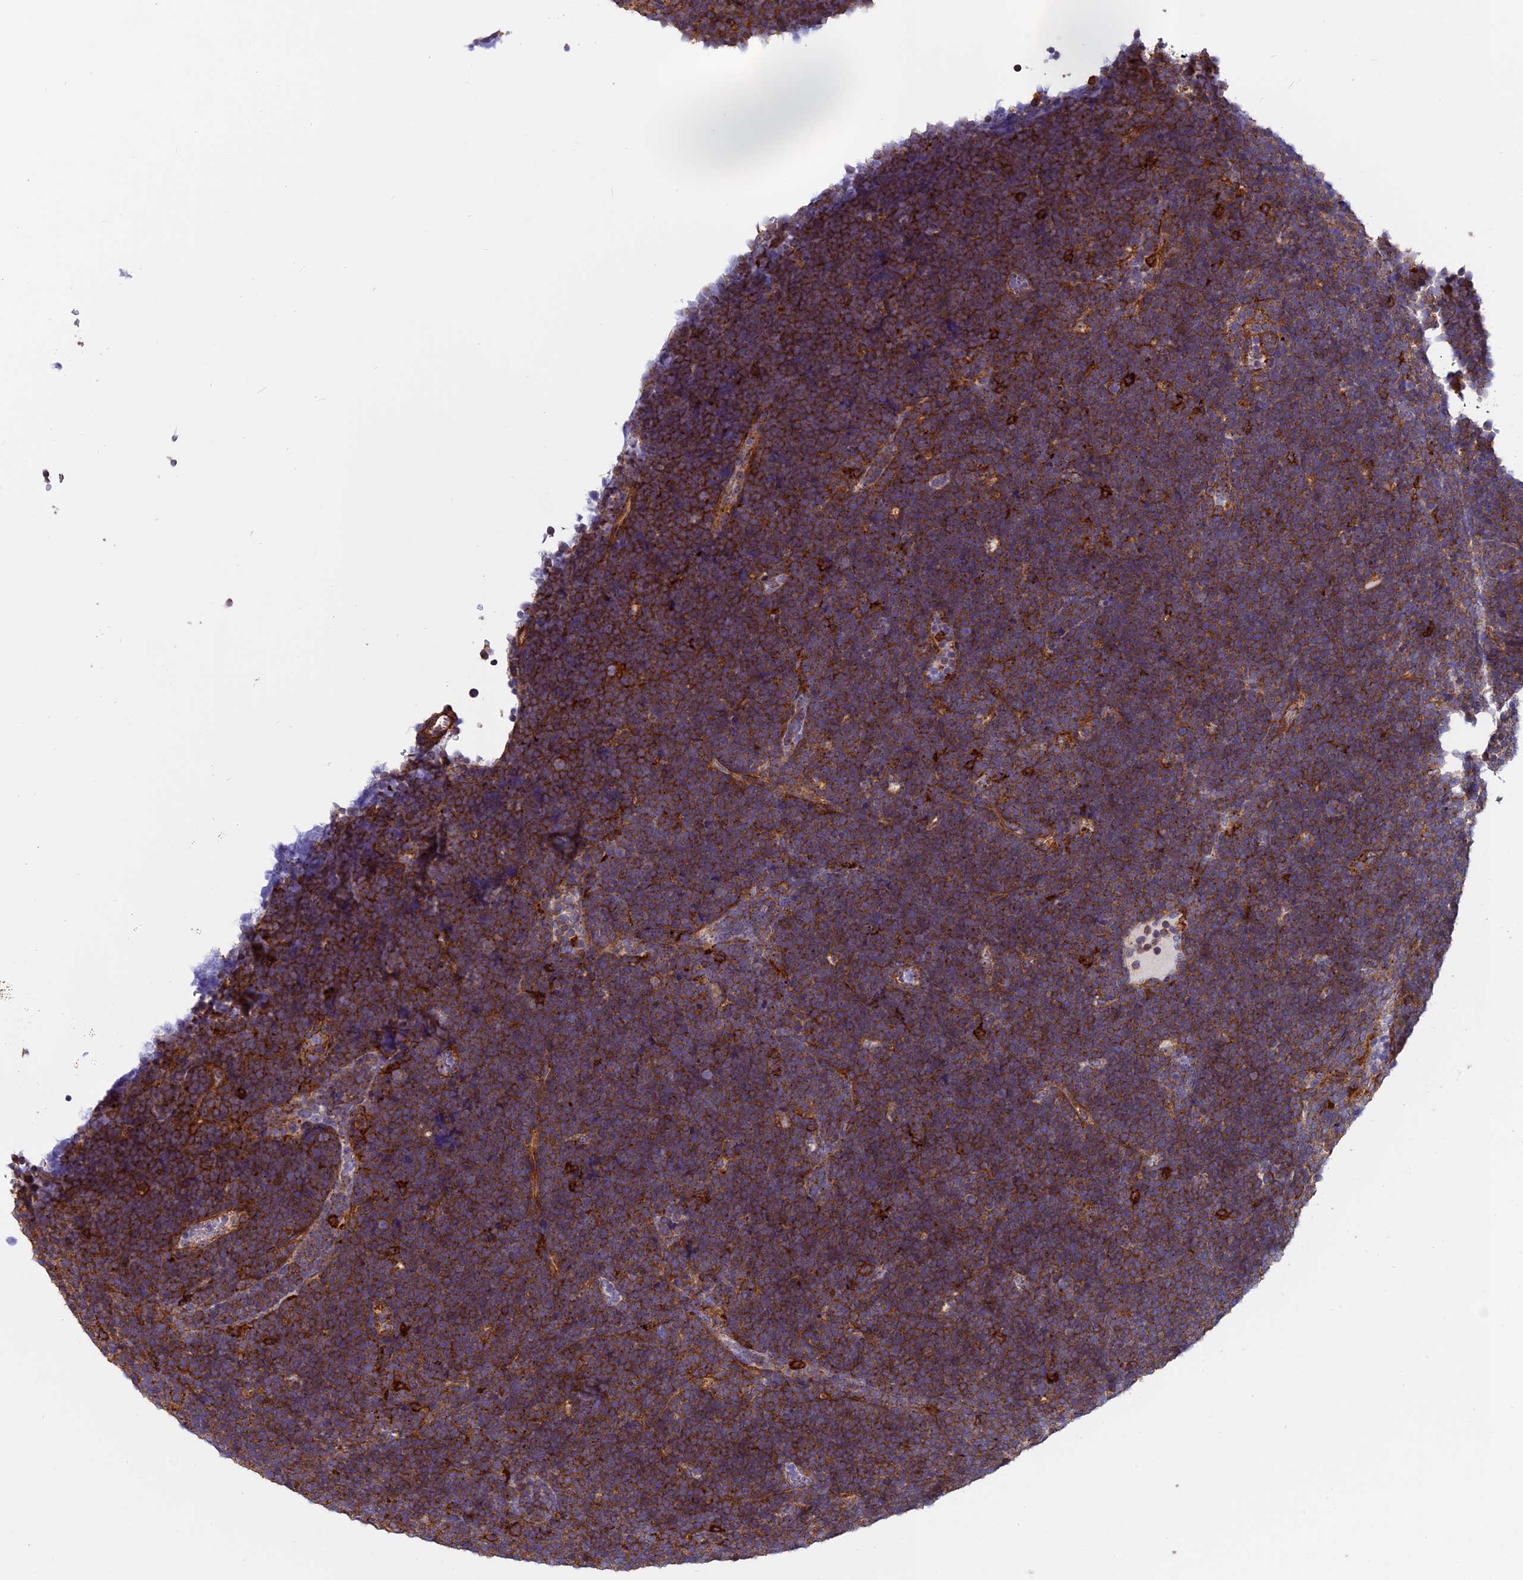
{"staining": {"intensity": "moderate", "quantity": ">75%", "location": "cytoplasmic/membranous"}, "tissue": "lymphoma", "cell_type": "Tumor cells", "image_type": "cancer", "snomed": [{"axis": "morphology", "description": "Malignant lymphoma, non-Hodgkin's type, High grade"}, {"axis": "topography", "description": "Lymph node"}], "caption": "Immunohistochemistry (DAB (3,3'-diaminobenzidine)) staining of lymphoma displays moderate cytoplasmic/membranous protein positivity in about >75% of tumor cells.", "gene": "EHBP1L1", "patient": {"sex": "male", "age": 13}}